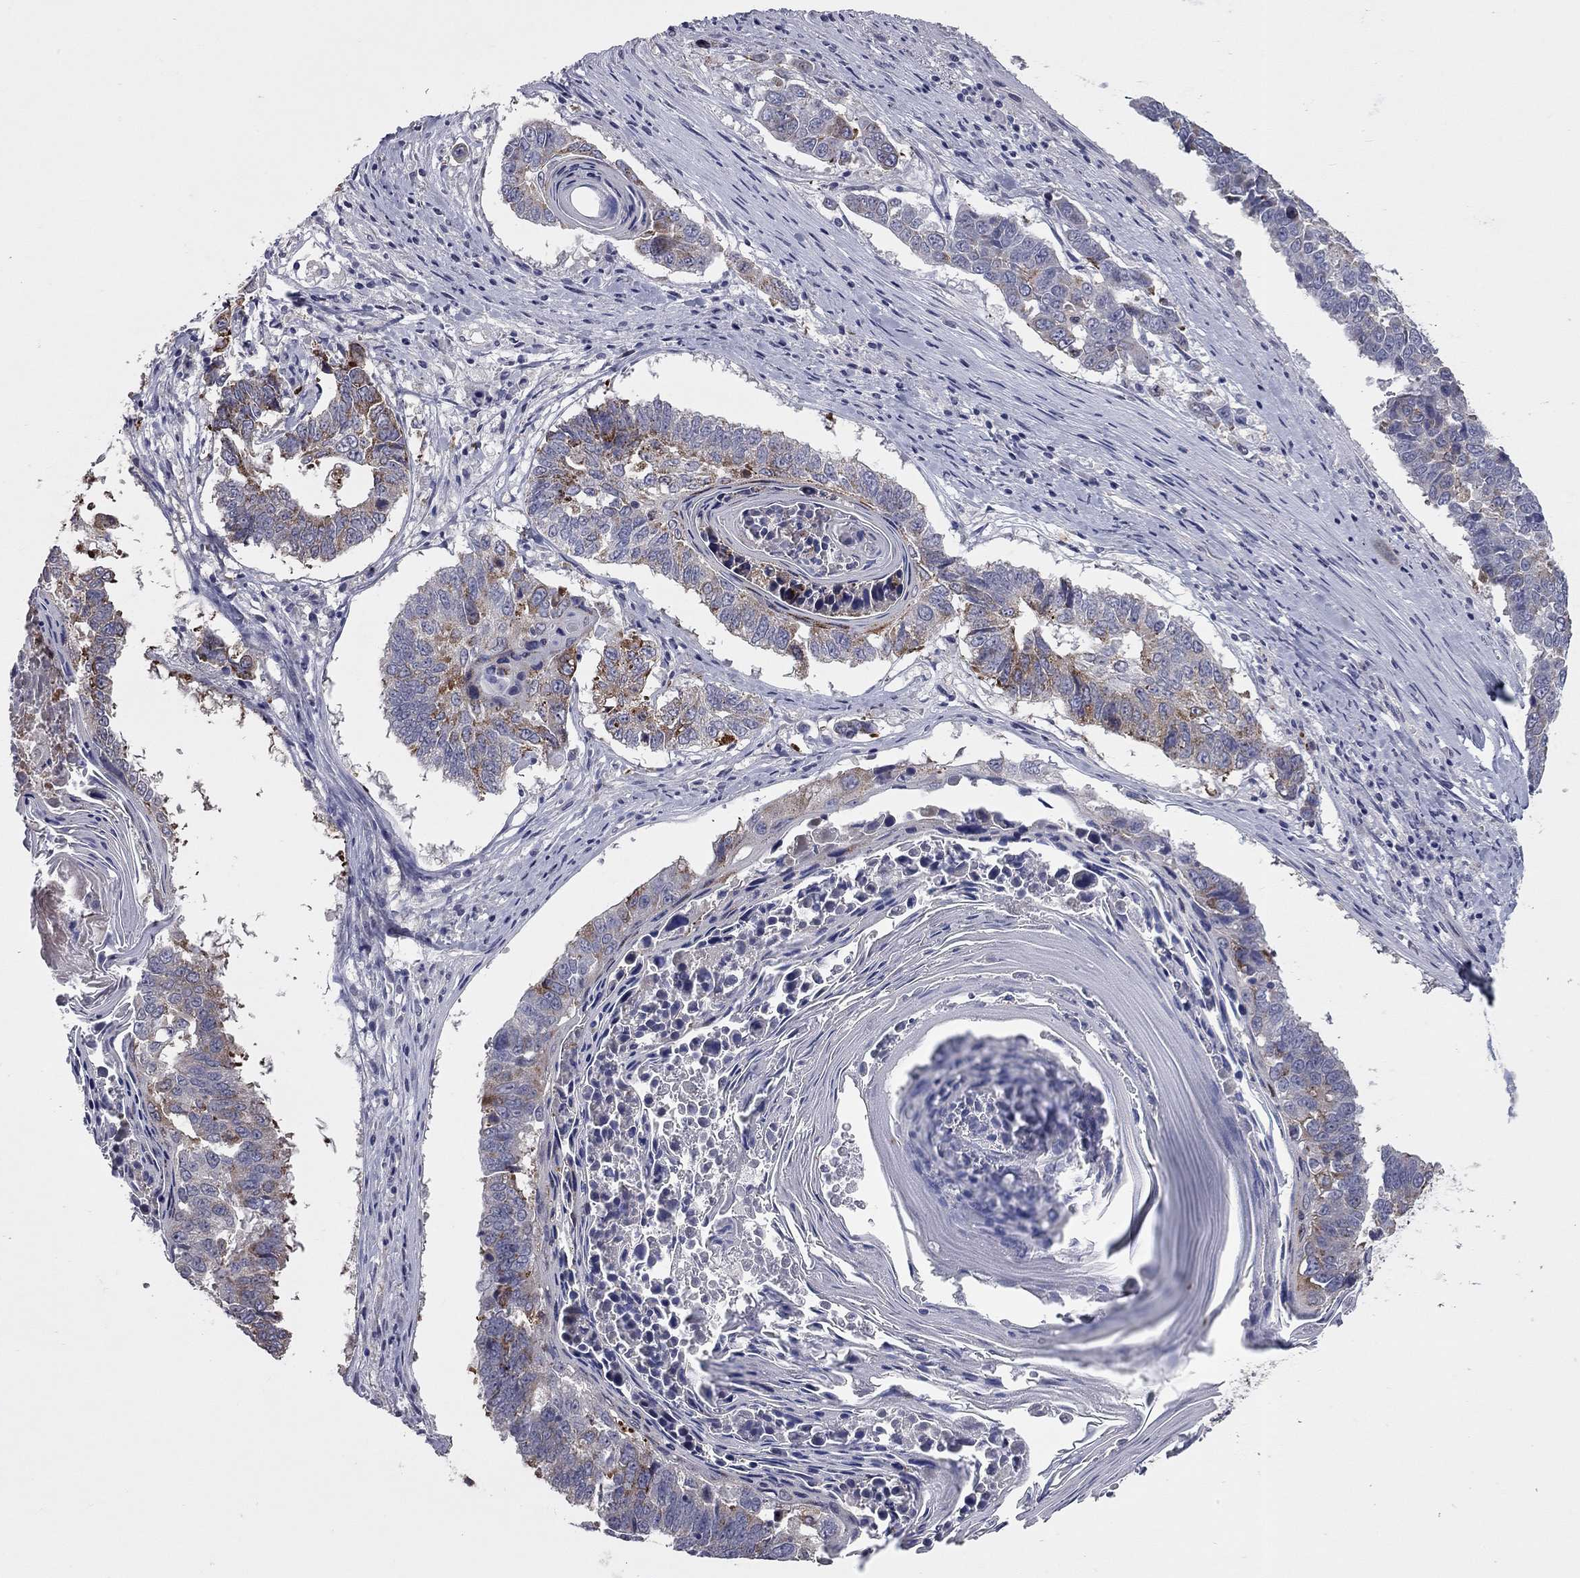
{"staining": {"intensity": "strong", "quantity": "25%-75%", "location": "cytoplasmic/membranous"}, "tissue": "lung cancer", "cell_type": "Tumor cells", "image_type": "cancer", "snomed": [{"axis": "morphology", "description": "Squamous cell carcinoma, NOS"}, {"axis": "topography", "description": "Lung"}], "caption": "This histopathology image displays lung cancer (squamous cell carcinoma) stained with immunohistochemistry to label a protein in brown. The cytoplasmic/membranous of tumor cells show strong positivity for the protein. Nuclei are counter-stained blue.", "gene": "SHOC2", "patient": {"sex": "male", "age": 73}}